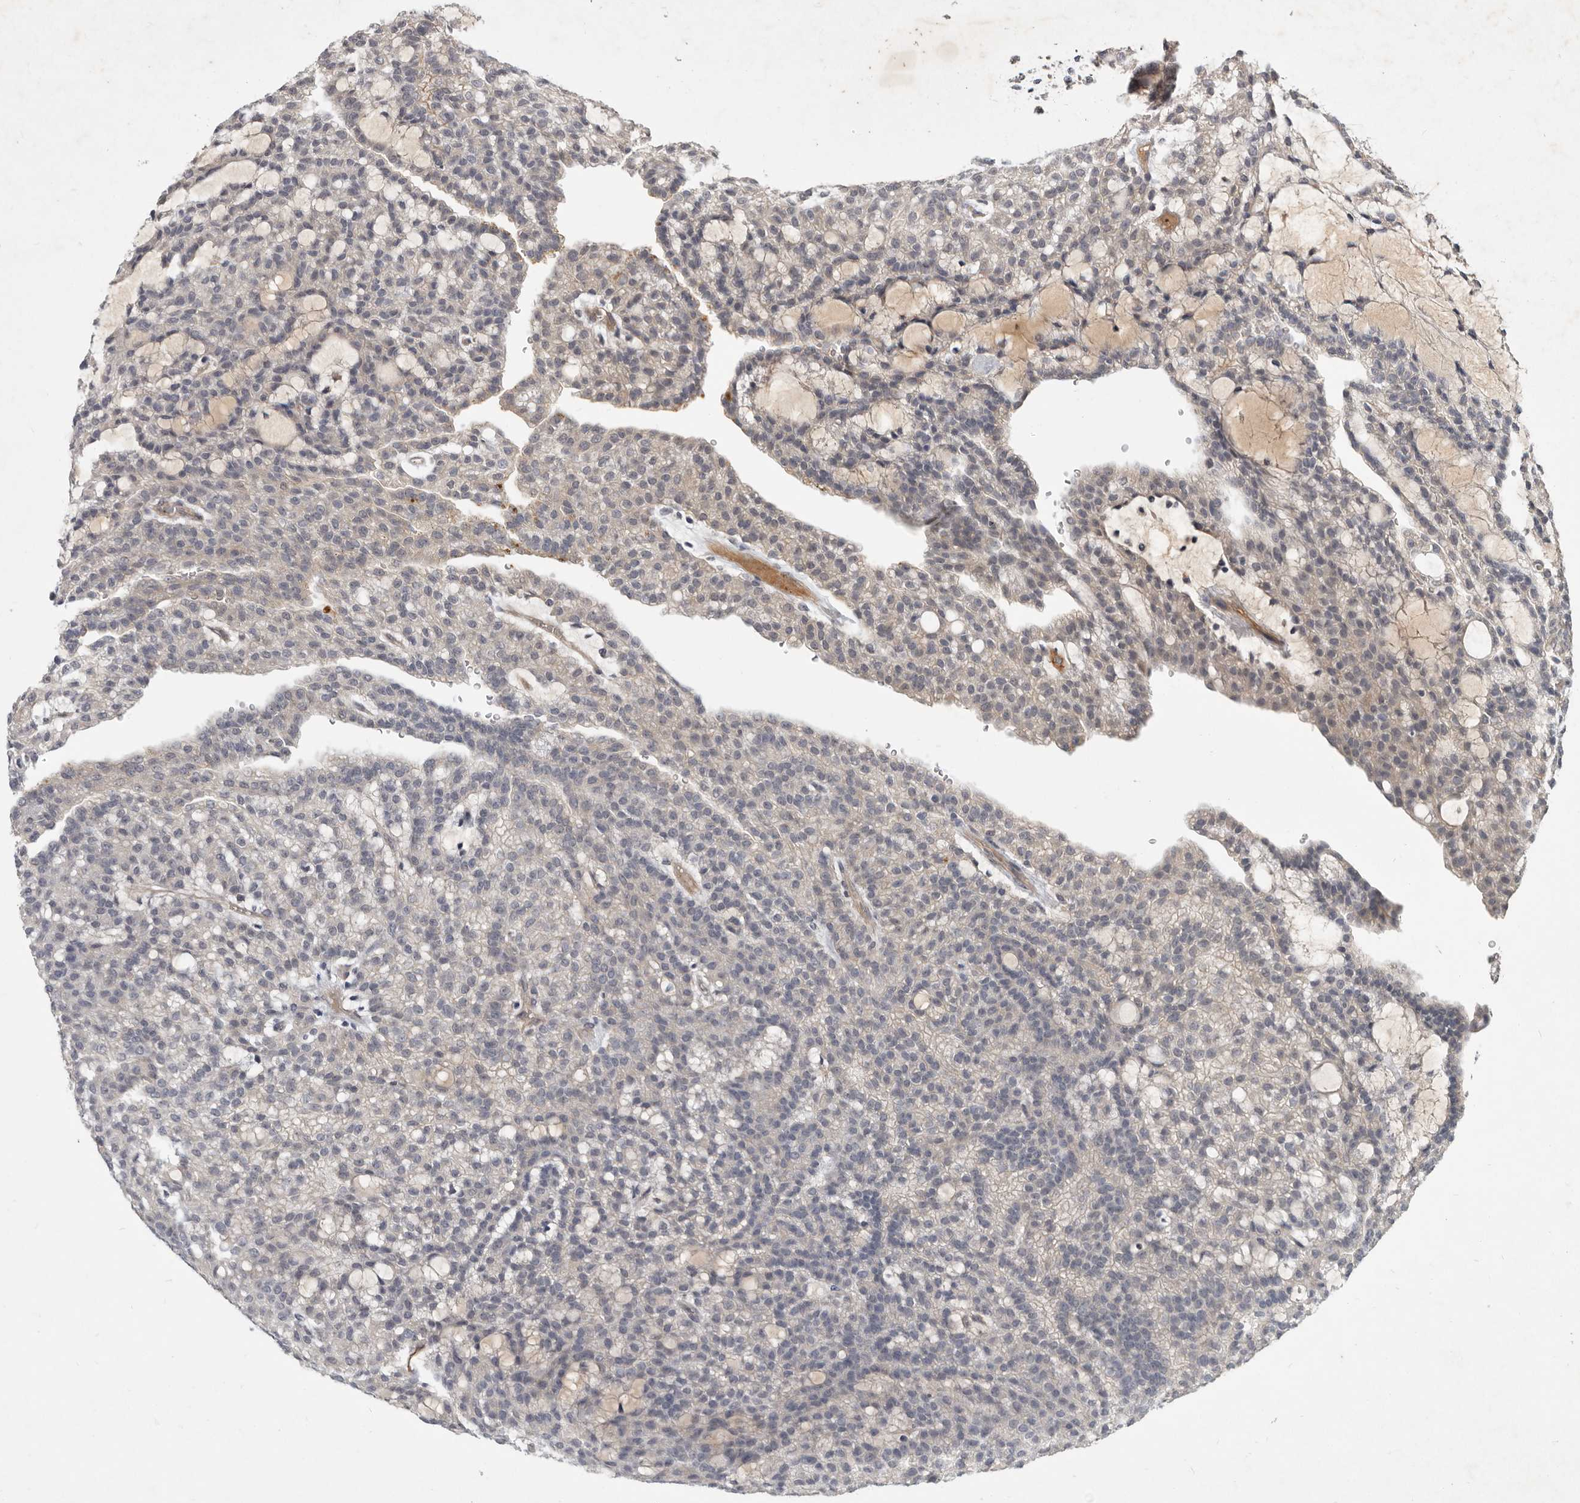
{"staining": {"intensity": "negative", "quantity": "none", "location": "none"}, "tissue": "renal cancer", "cell_type": "Tumor cells", "image_type": "cancer", "snomed": [{"axis": "morphology", "description": "Adenocarcinoma, NOS"}, {"axis": "topography", "description": "Kidney"}], "caption": "A high-resolution photomicrograph shows immunohistochemistry staining of adenocarcinoma (renal), which reveals no significant expression in tumor cells. The staining is performed using DAB brown chromogen with nuclei counter-stained in using hematoxylin.", "gene": "DNAJC28", "patient": {"sex": "male", "age": 63}}